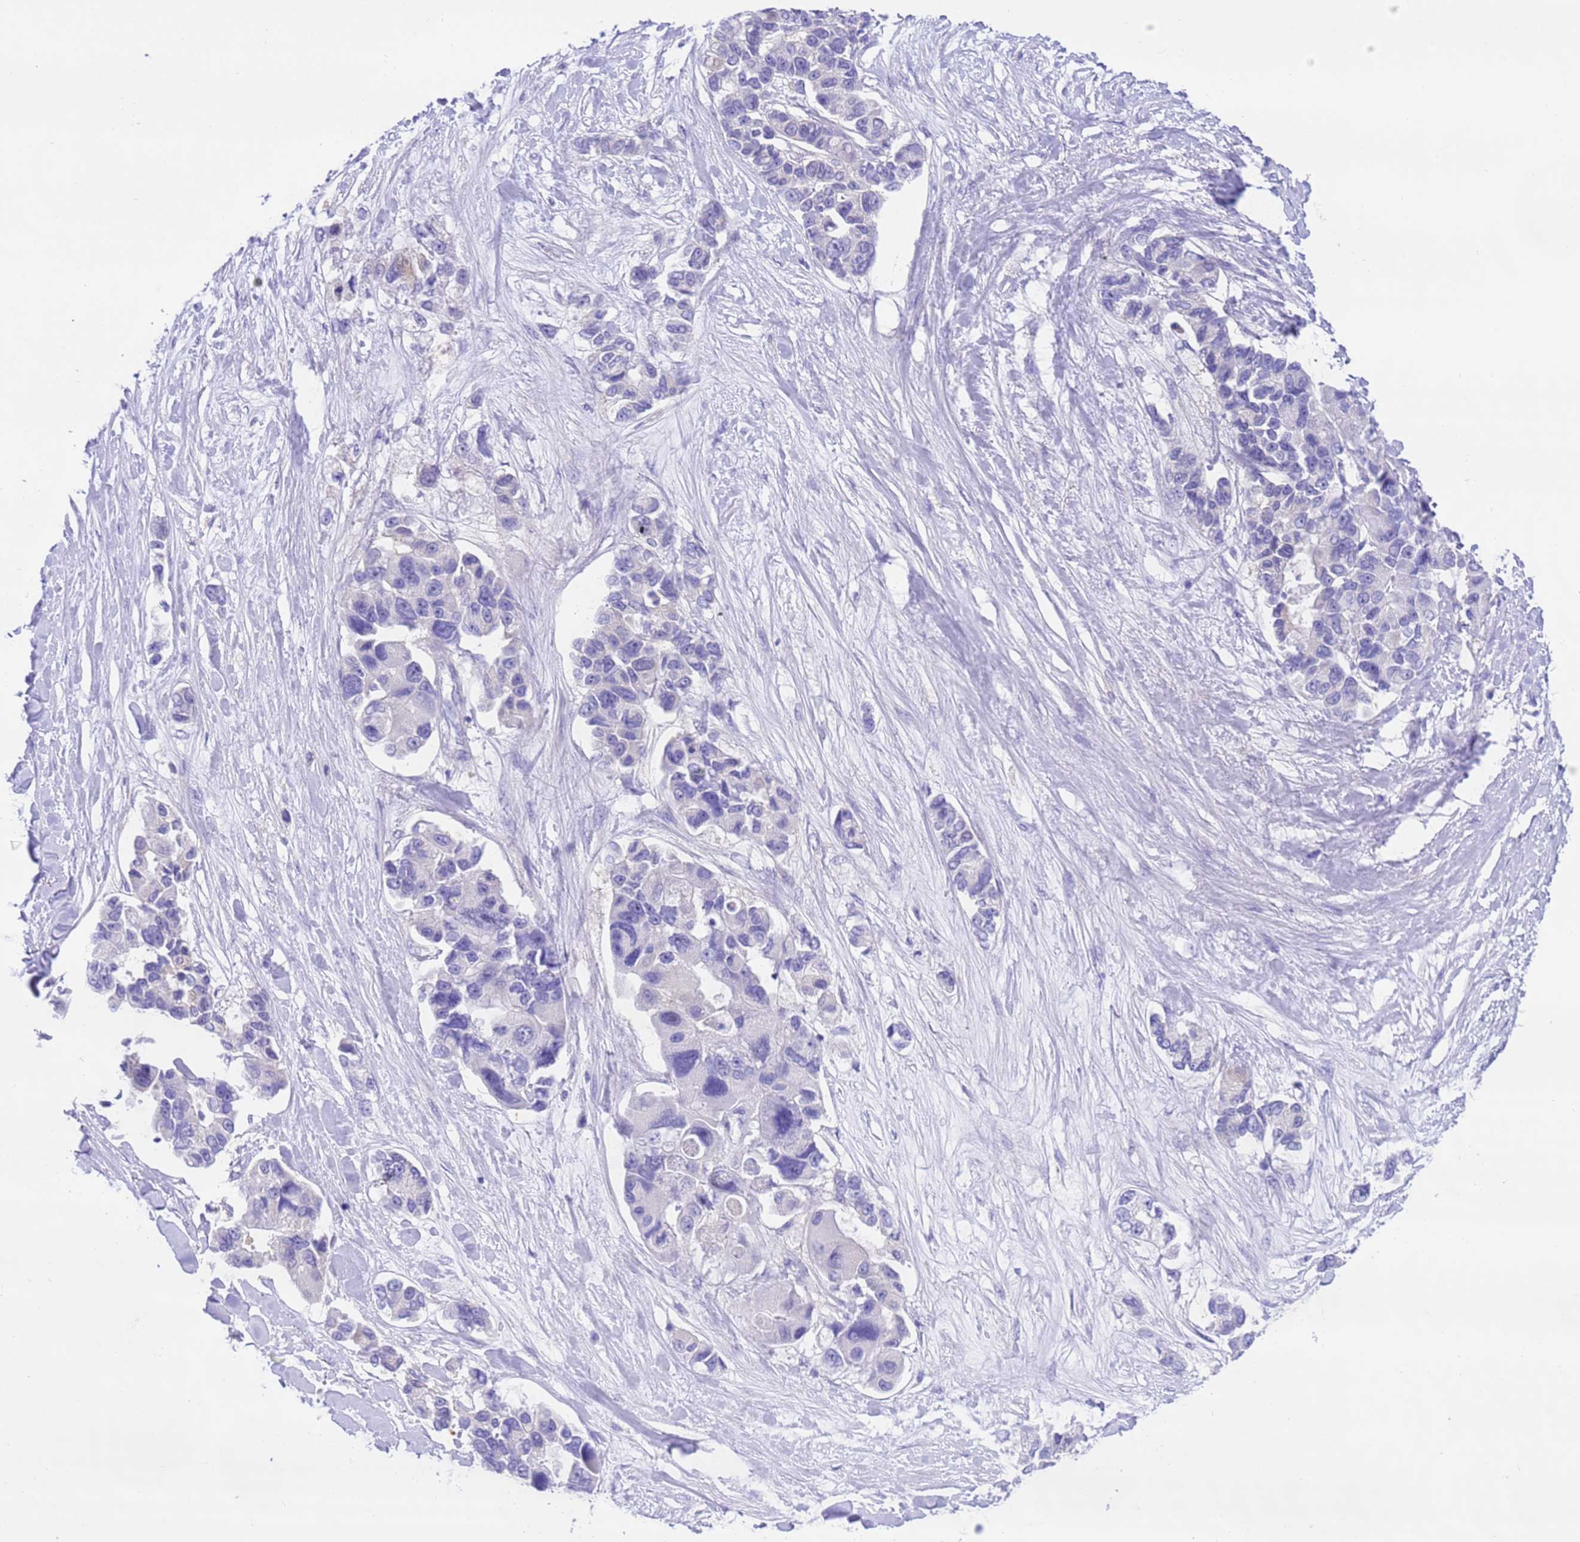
{"staining": {"intensity": "negative", "quantity": "none", "location": "none"}, "tissue": "lung cancer", "cell_type": "Tumor cells", "image_type": "cancer", "snomed": [{"axis": "morphology", "description": "Adenocarcinoma, NOS"}, {"axis": "topography", "description": "Lung"}], "caption": "High power microscopy micrograph of an immunohistochemistry image of lung adenocarcinoma, revealing no significant staining in tumor cells.", "gene": "USP38", "patient": {"sex": "female", "age": 54}}